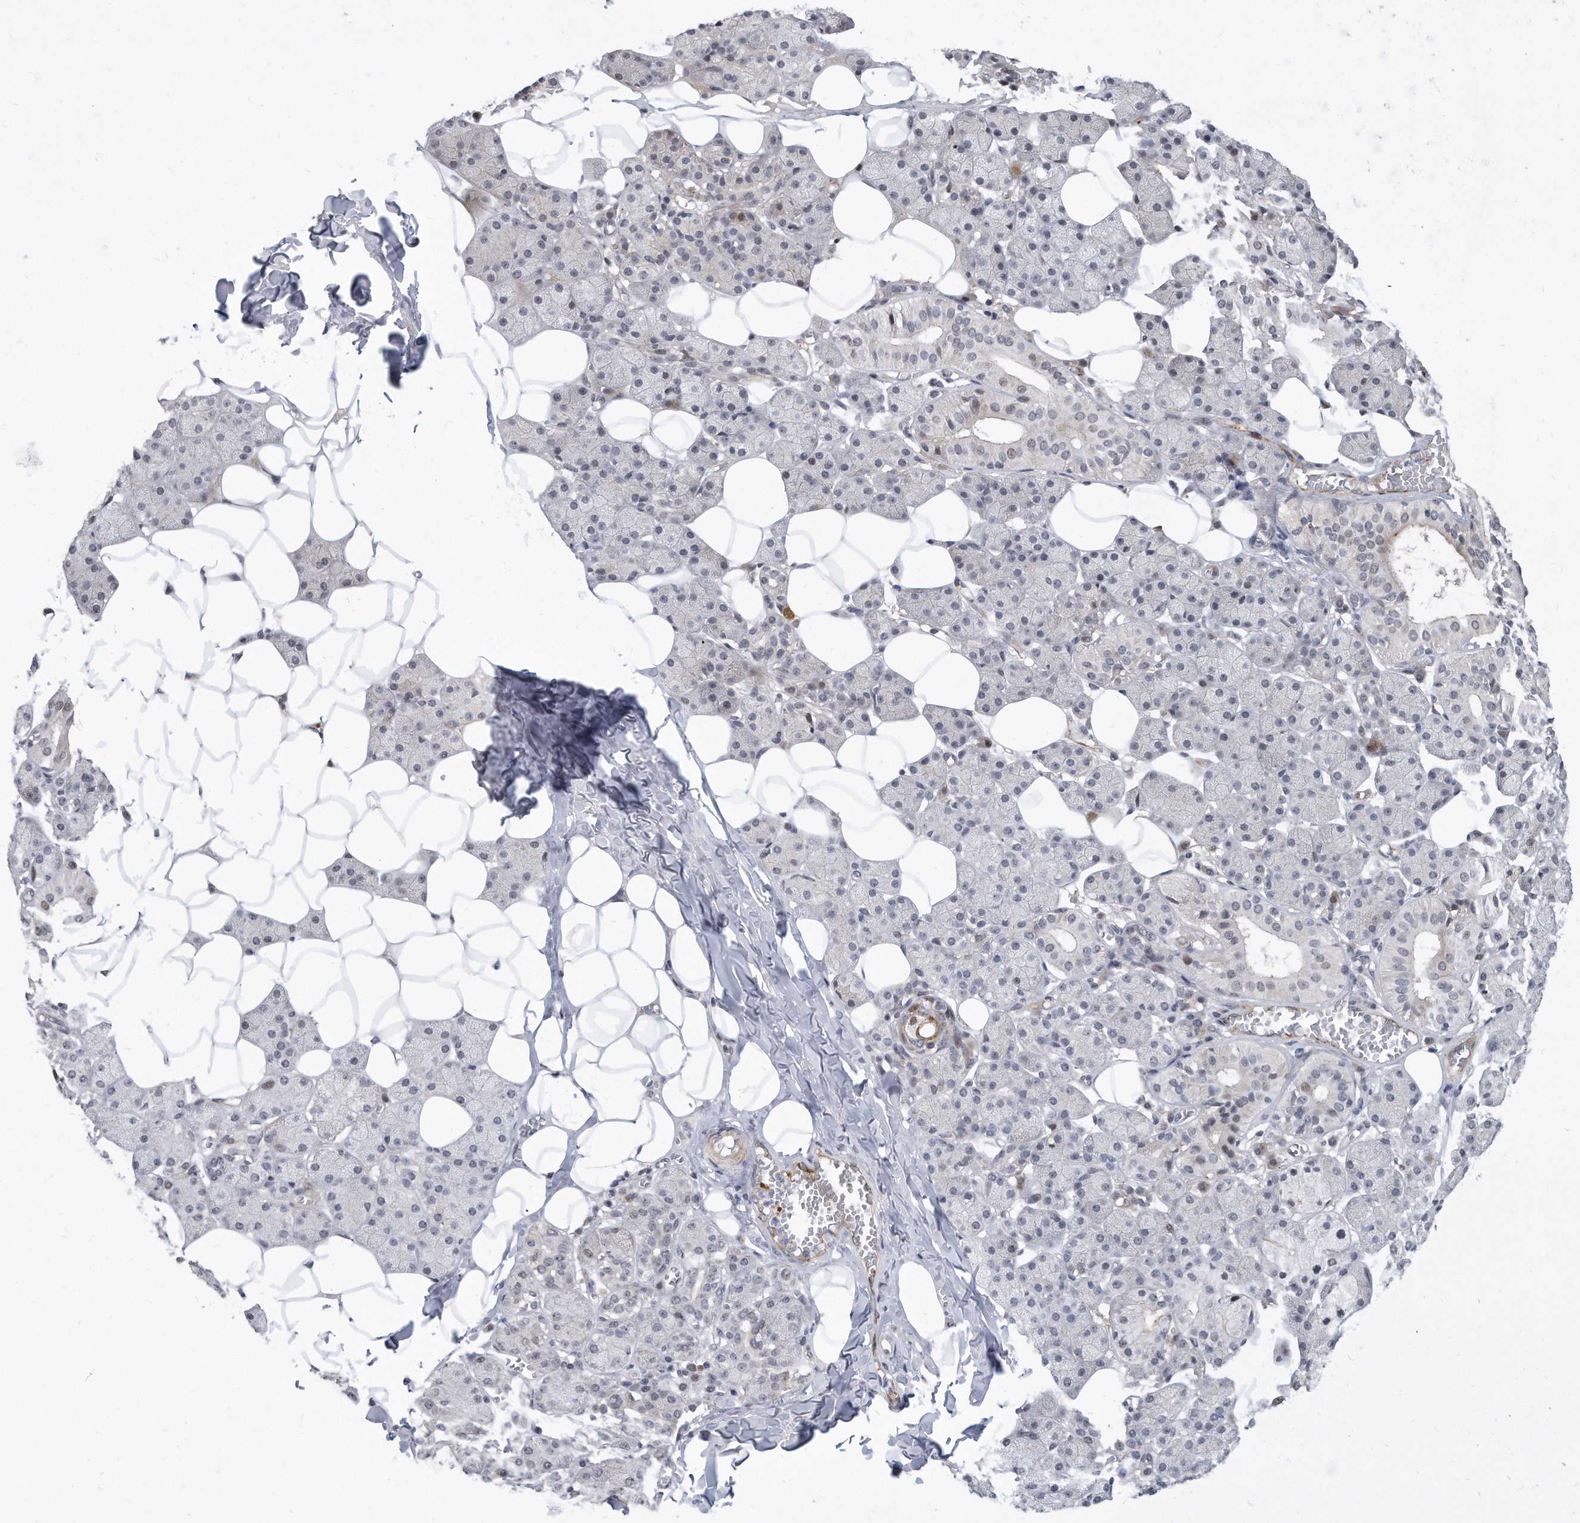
{"staining": {"intensity": "weak", "quantity": "<25%", "location": "cytoplasmic/membranous,nuclear"}, "tissue": "salivary gland", "cell_type": "Glandular cells", "image_type": "normal", "snomed": [{"axis": "morphology", "description": "Normal tissue, NOS"}, {"axis": "topography", "description": "Salivary gland"}], "caption": "This photomicrograph is of unremarkable salivary gland stained with immunohistochemistry (IHC) to label a protein in brown with the nuclei are counter-stained blue. There is no expression in glandular cells.", "gene": "PGBD2", "patient": {"sex": "female", "age": 33}}